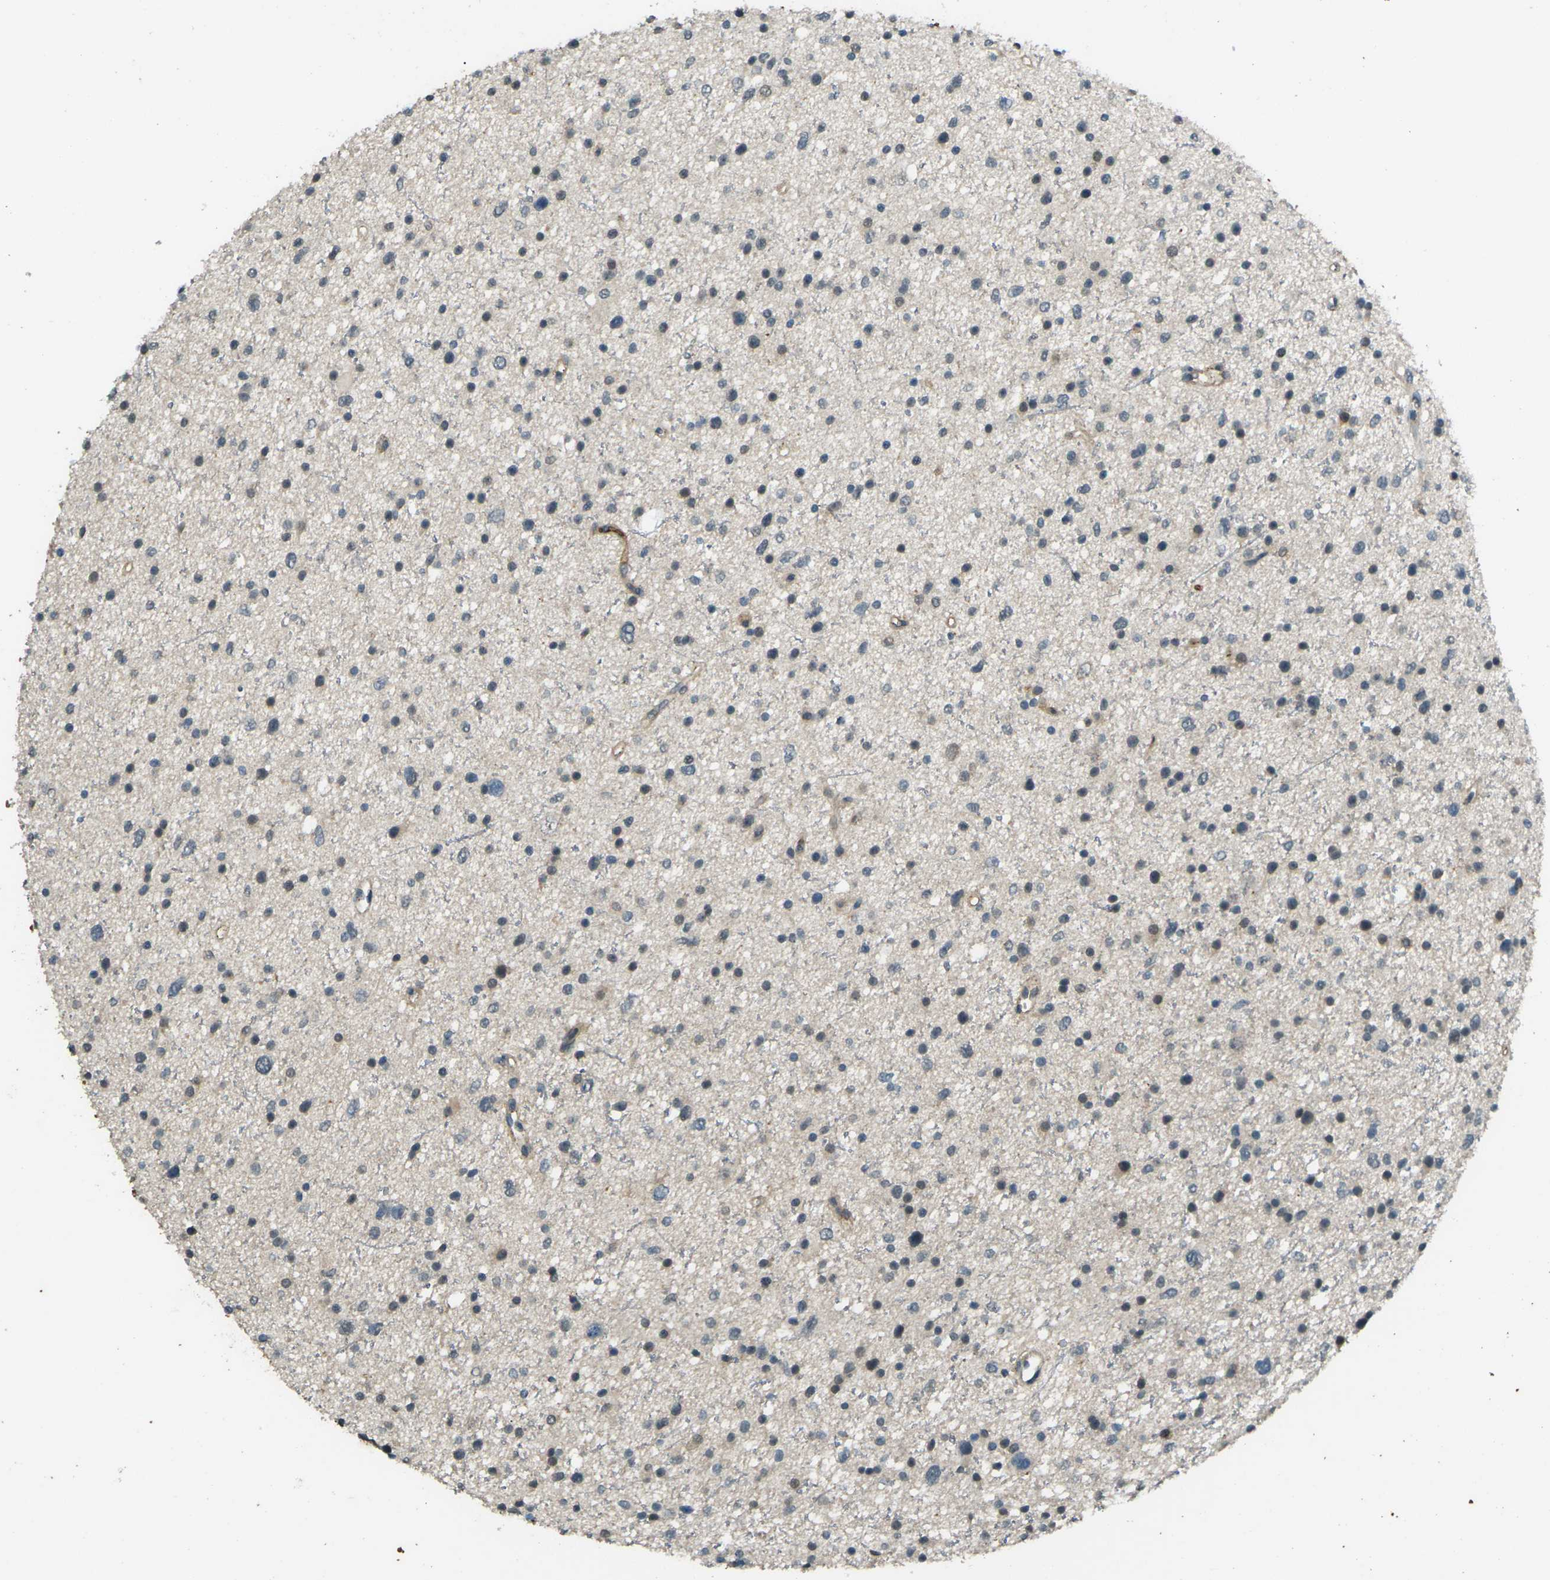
{"staining": {"intensity": "moderate", "quantity": "25%-75%", "location": "cytoplasmic/membranous"}, "tissue": "glioma", "cell_type": "Tumor cells", "image_type": "cancer", "snomed": [{"axis": "morphology", "description": "Glioma, malignant, Low grade"}, {"axis": "topography", "description": "Brain"}], "caption": "Moderate cytoplasmic/membranous staining is identified in approximately 25%-75% of tumor cells in low-grade glioma (malignant).", "gene": "CYP1B1", "patient": {"sex": "female", "age": 37}}